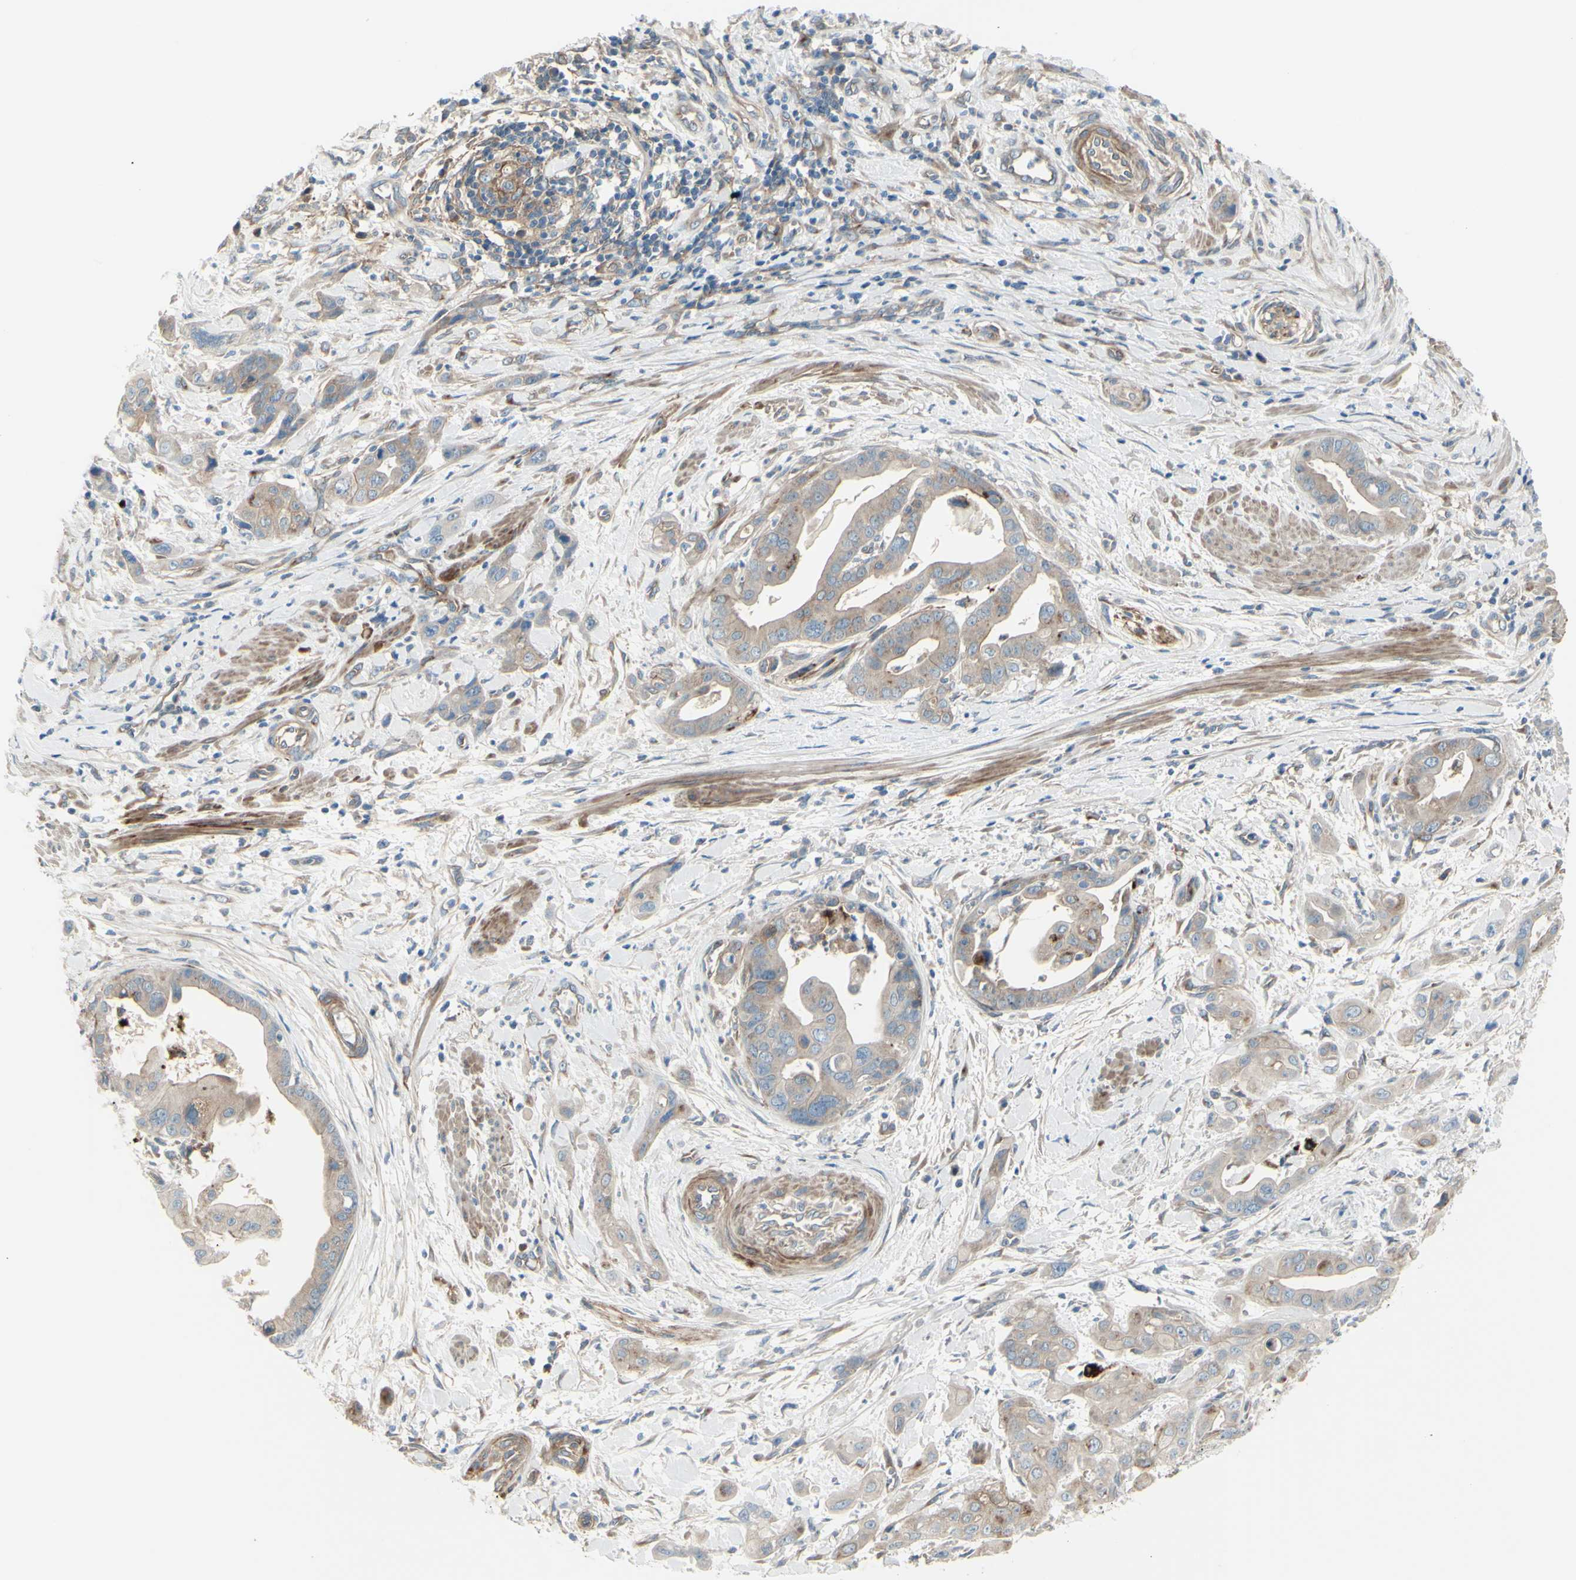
{"staining": {"intensity": "weak", "quantity": ">75%", "location": "cytoplasmic/membranous"}, "tissue": "pancreatic cancer", "cell_type": "Tumor cells", "image_type": "cancer", "snomed": [{"axis": "morphology", "description": "Adenocarcinoma, NOS"}, {"axis": "topography", "description": "Pancreas"}], "caption": "About >75% of tumor cells in adenocarcinoma (pancreatic) exhibit weak cytoplasmic/membranous protein expression as visualized by brown immunohistochemical staining.", "gene": "PCDHGA2", "patient": {"sex": "female", "age": 75}}